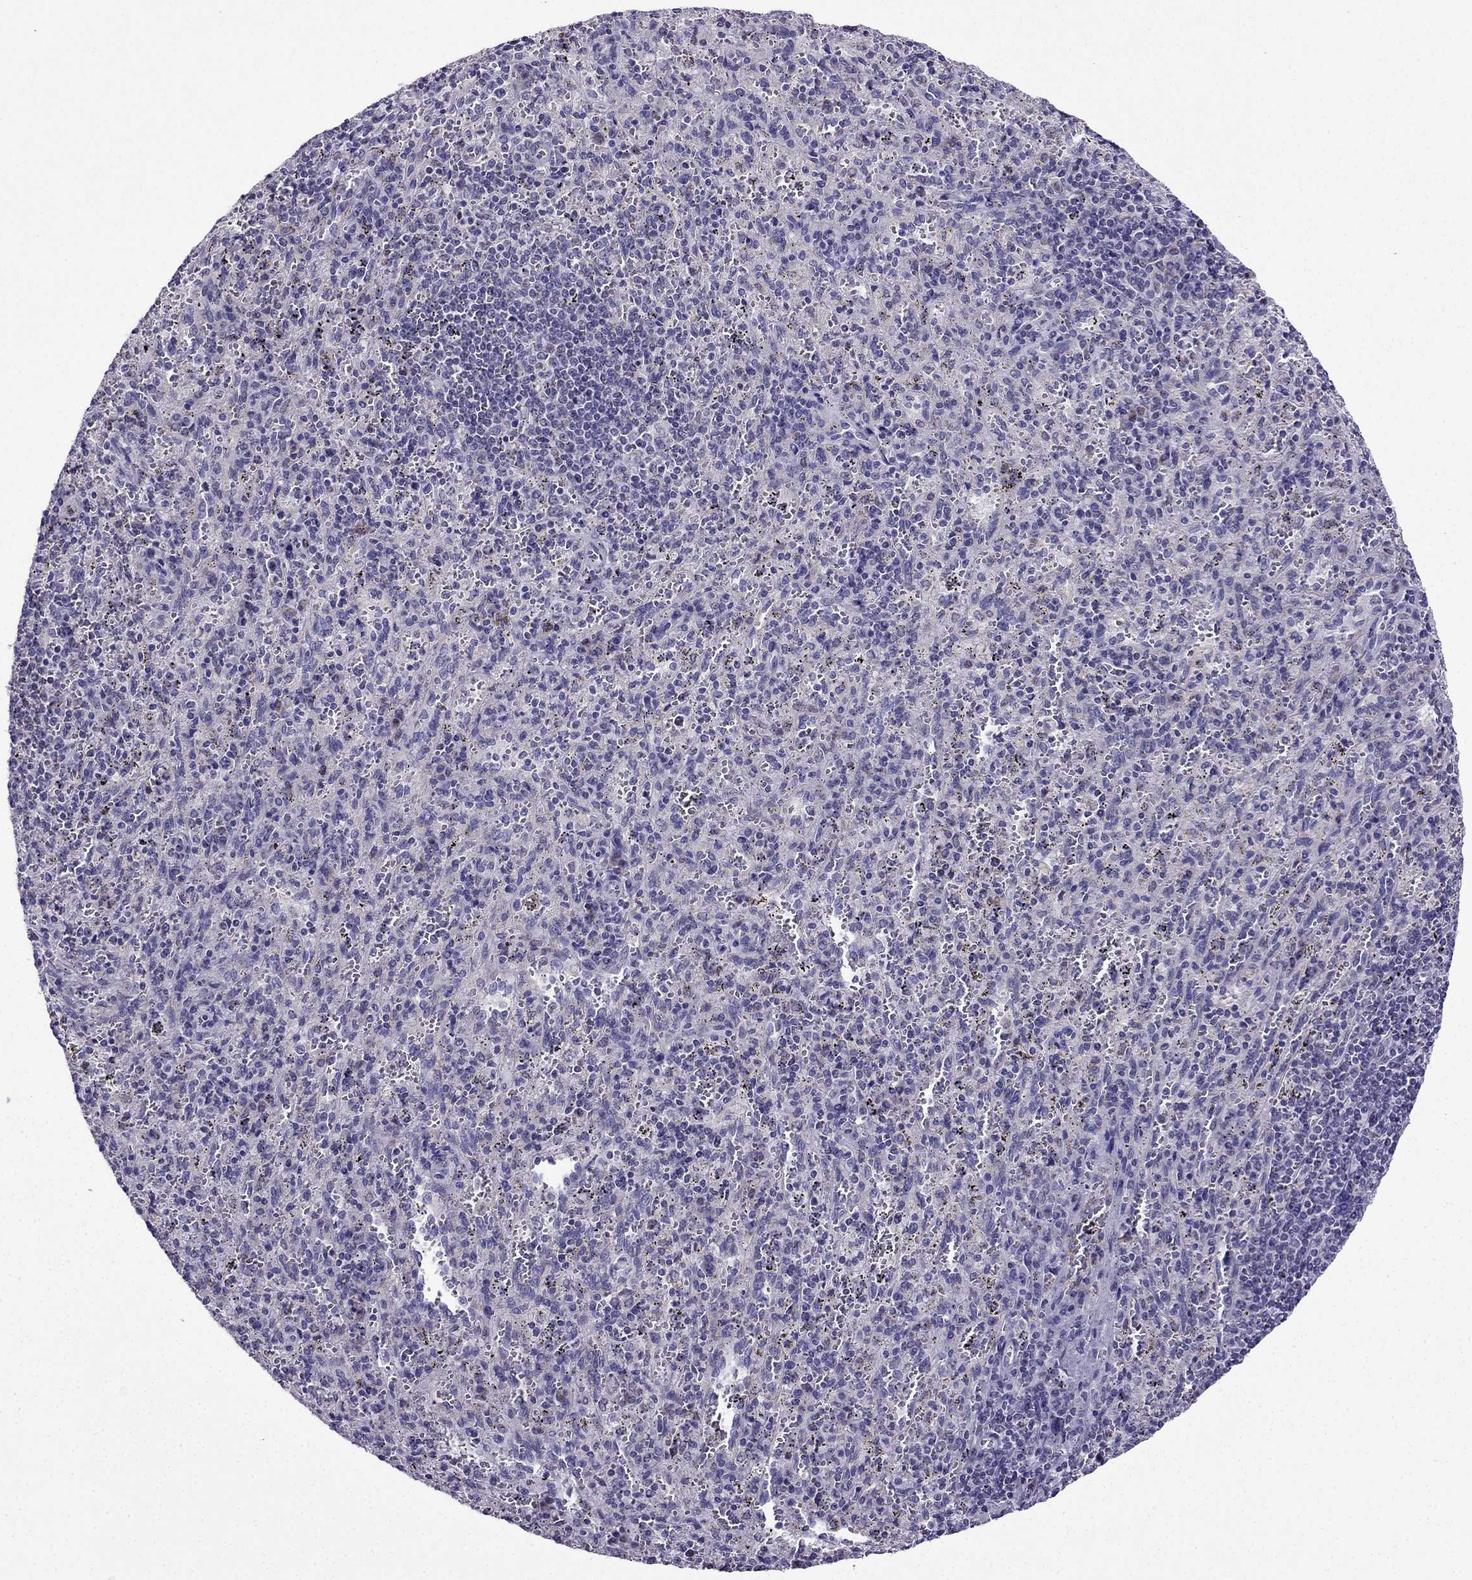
{"staining": {"intensity": "negative", "quantity": "none", "location": "none"}, "tissue": "spleen", "cell_type": "Cells in red pulp", "image_type": "normal", "snomed": [{"axis": "morphology", "description": "Normal tissue, NOS"}, {"axis": "topography", "description": "Spleen"}], "caption": "Spleen was stained to show a protein in brown. There is no significant positivity in cells in red pulp.", "gene": "KIF5A", "patient": {"sex": "male", "age": 57}}